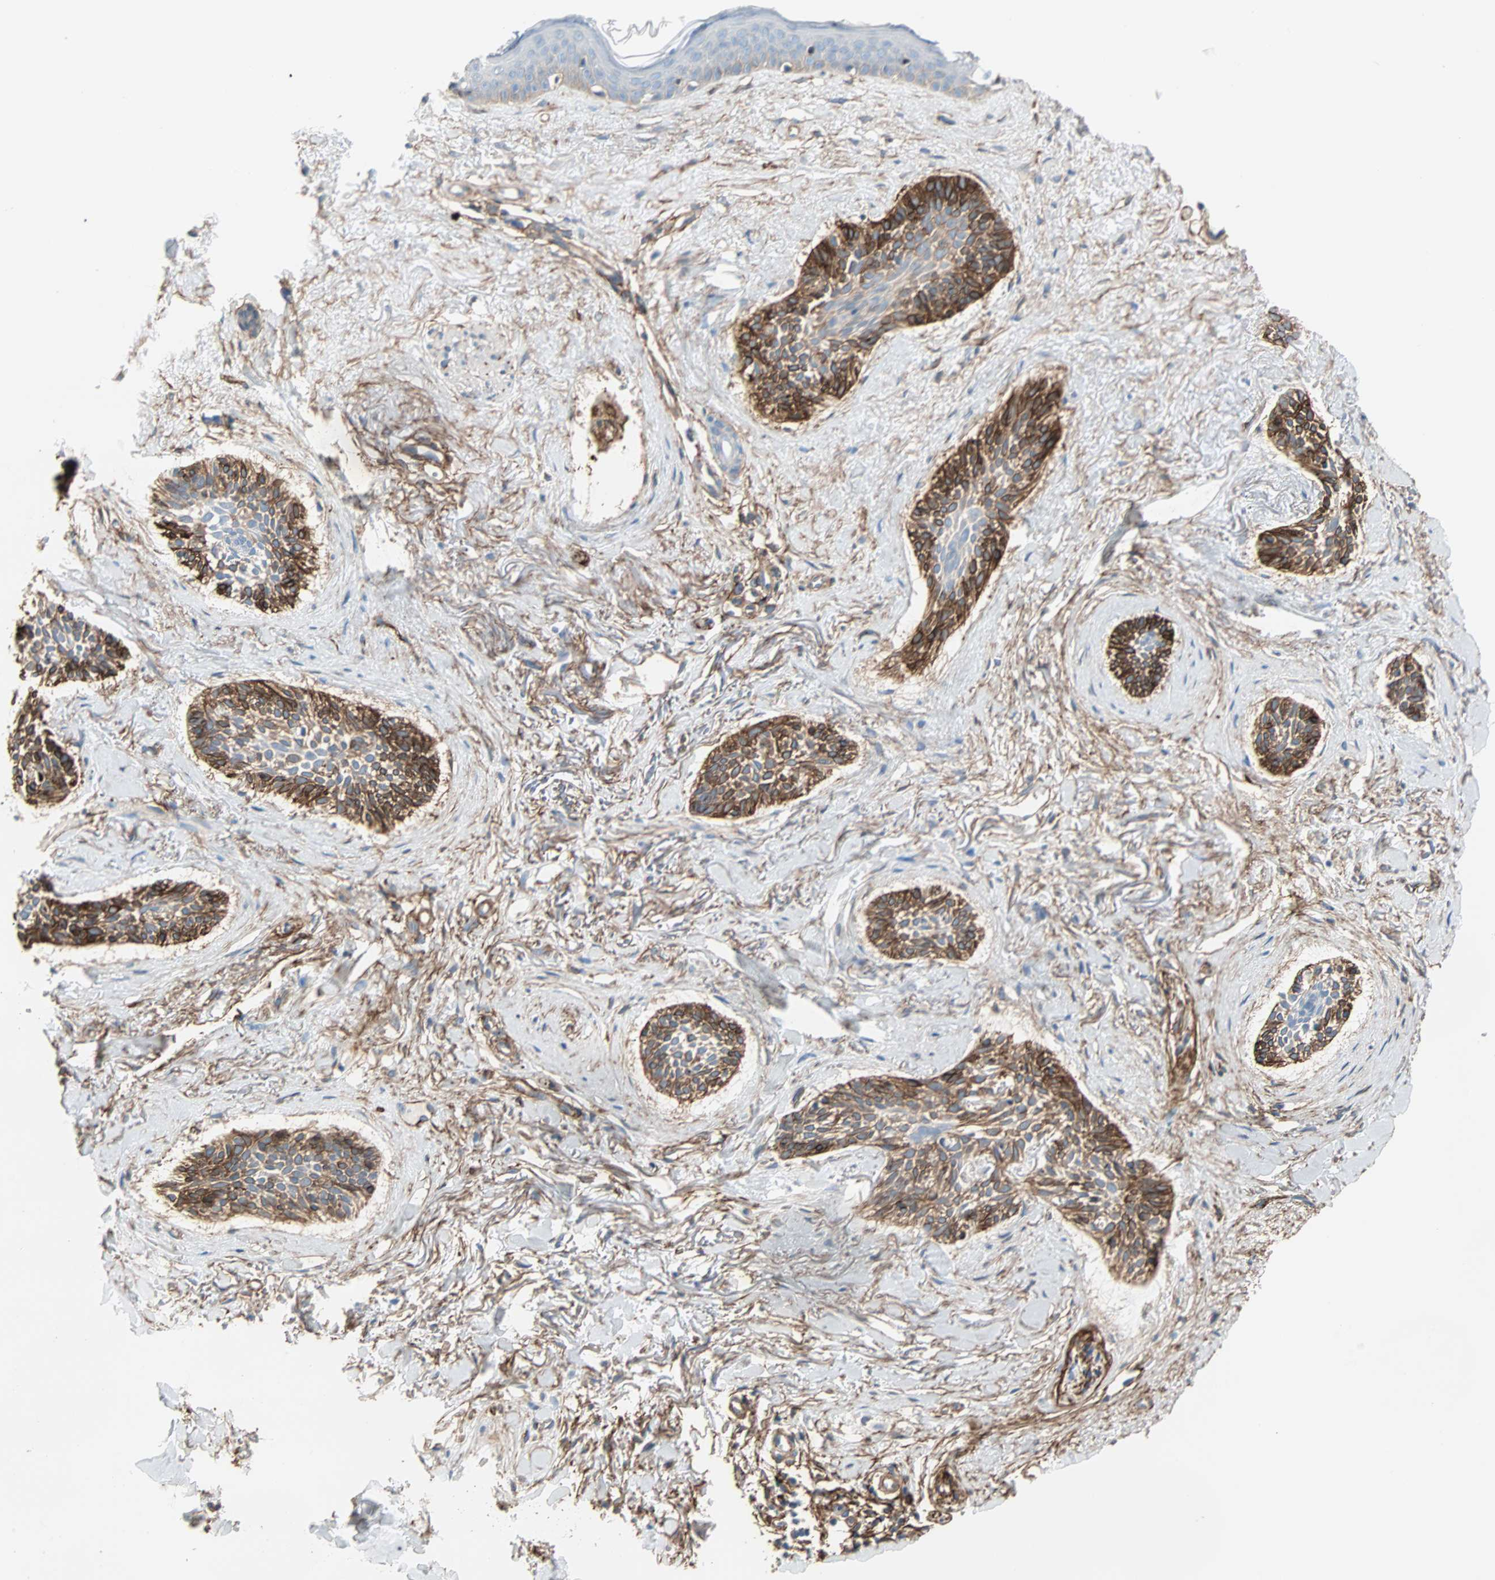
{"staining": {"intensity": "strong", "quantity": ">75%", "location": "cytoplasmic/membranous"}, "tissue": "skin cancer", "cell_type": "Tumor cells", "image_type": "cancer", "snomed": [{"axis": "morphology", "description": "Normal tissue, NOS"}, {"axis": "morphology", "description": "Basal cell carcinoma"}, {"axis": "topography", "description": "Skin"}], "caption": "This histopathology image displays immunohistochemistry (IHC) staining of human skin basal cell carcinoma, with high strong cytoplasmic/membranous staining in approximately >75% of tumor cells.", "gene": "EPB41L2", "patient": {"sex": "female", "age": 84}}